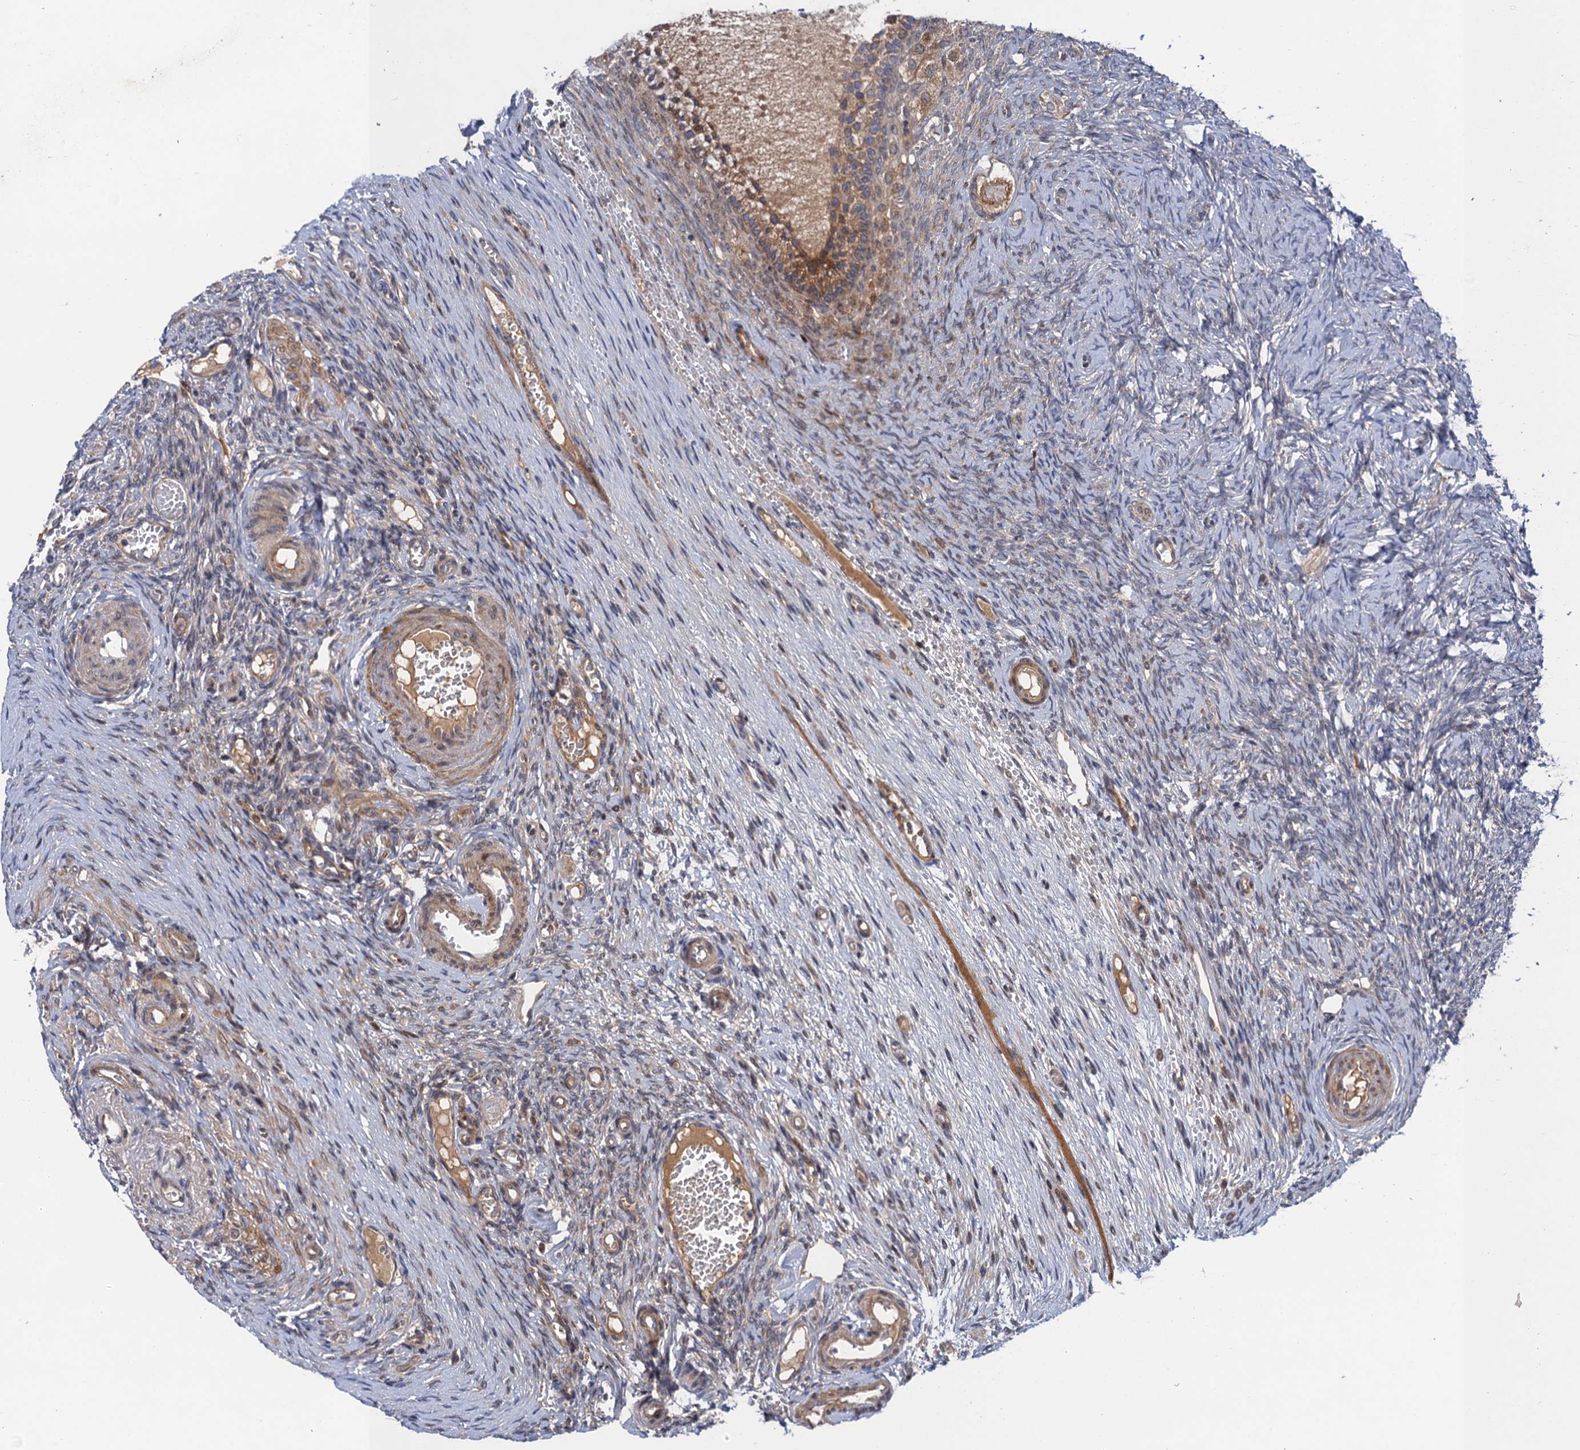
{"staining": {"intensity": "moderate", "quantity": ">75%", "location": "cytoplasmic/membranous"}, "tissue": "ovary", "cell_type": "Follicle cells", "image_type": "normal", "snomed": [{"axis": "morphology", "description": "Adenocarcinoma, NOS"}, {"axis": "topography", "description": "Endometrium"}], "caption": "IHC image of benign ovary: human ovary stained using IHC shows medium levels of moderate protein expression localized specifically in the cytoplasmic/membranous of follicle cells, appearing as a cytoplasmic/membranous brown color.", "gene": "NEK8", "patient": {"sex": "female", "age": 32}}